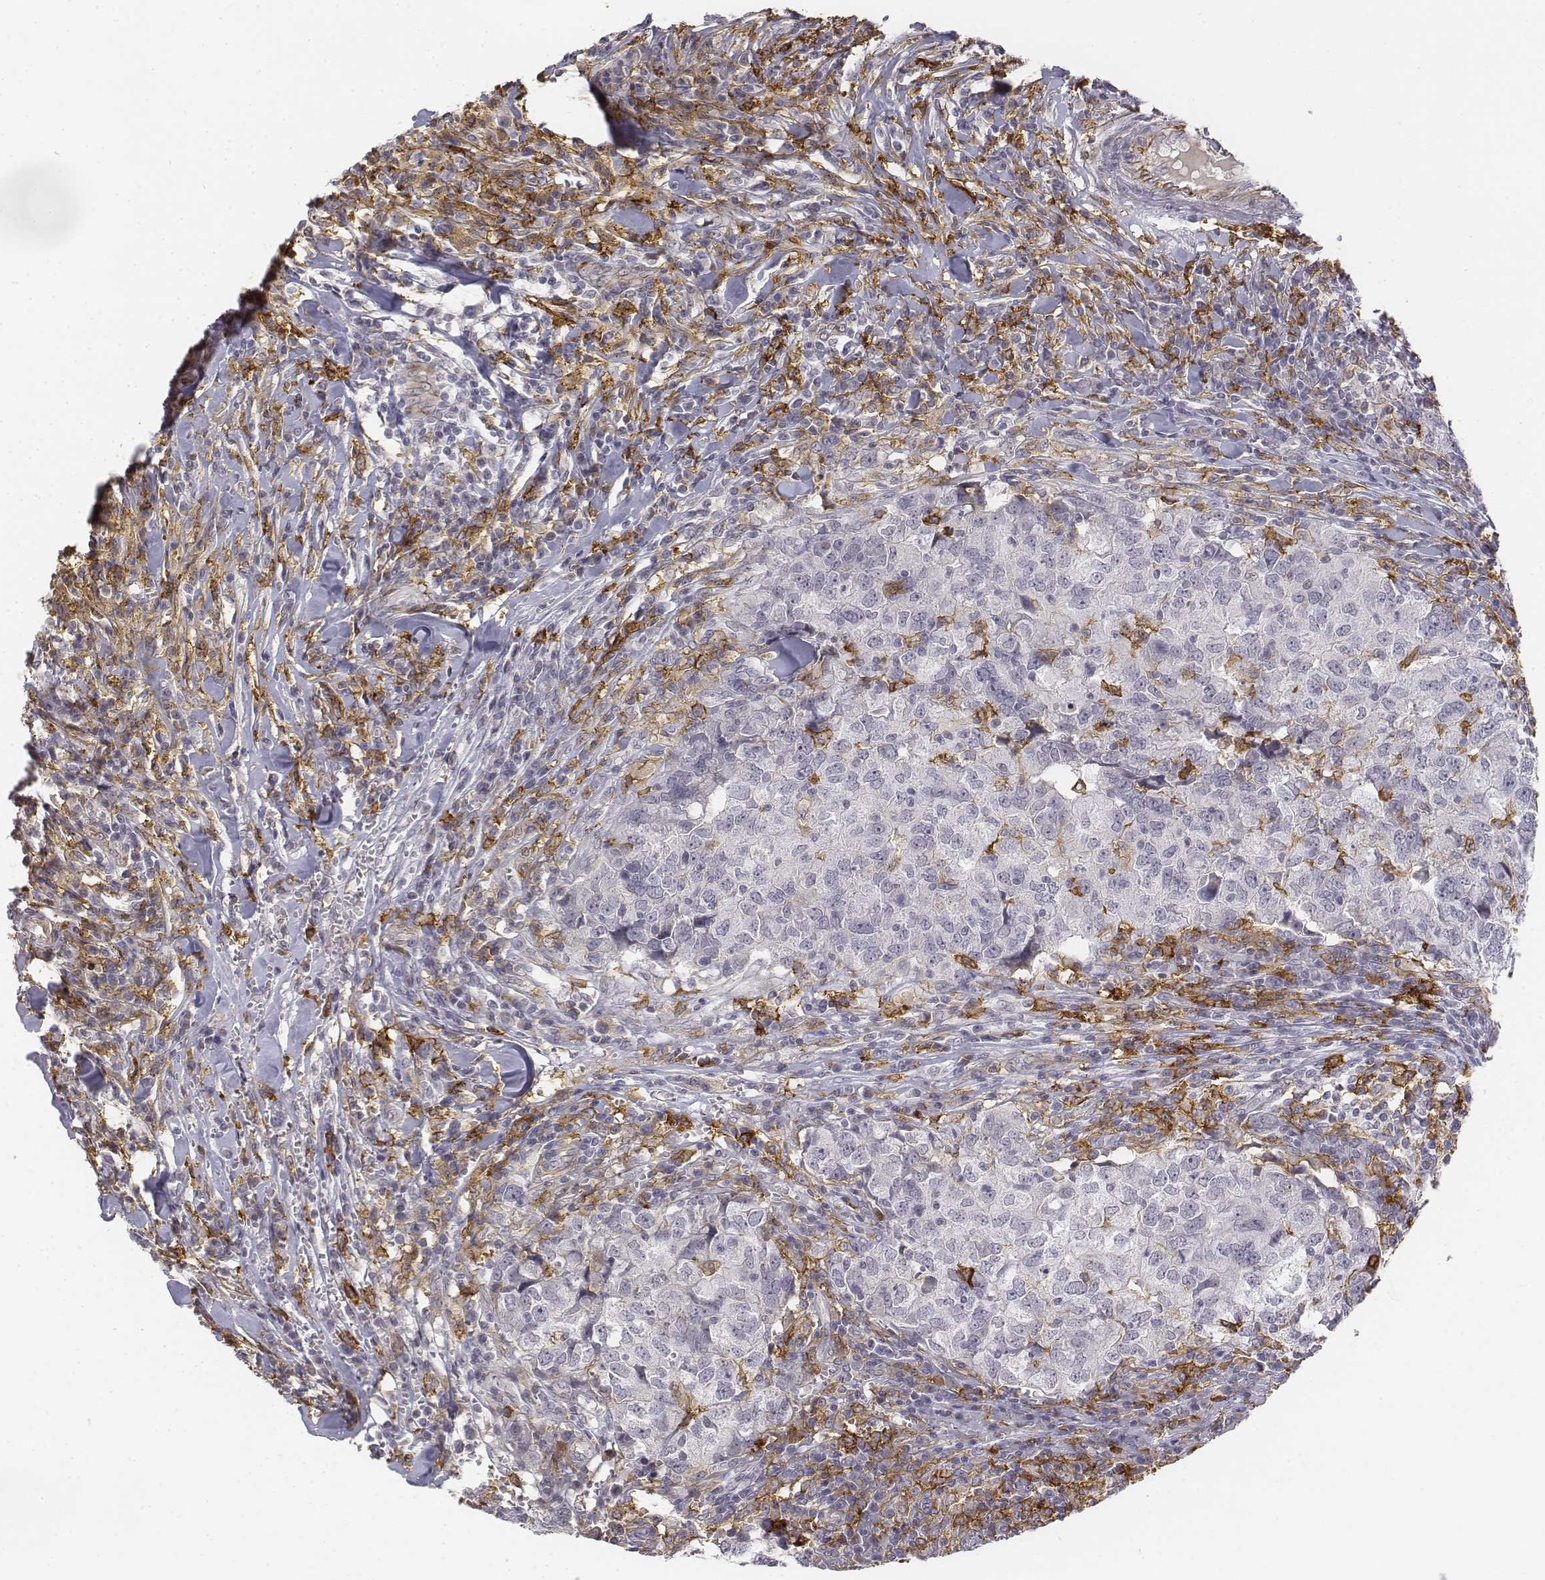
{"staining": {"intensity": "negative", "quantity": "none", "location": "none"}, "tissue": "breast cancer", "cell_type": "Tumor cells", "image_type": "cancer", "snomed": [{"axis": "morphology", "description": "Duct carcinoma"}, {"axis": "topography", "description": "Breast"}], "caption": "Immunohistochemistry of breast intraductal carcinoma exhibits no expression in tumor cells.", "gene": "CD14", "patient": {"sex": "female", "age": 30}}